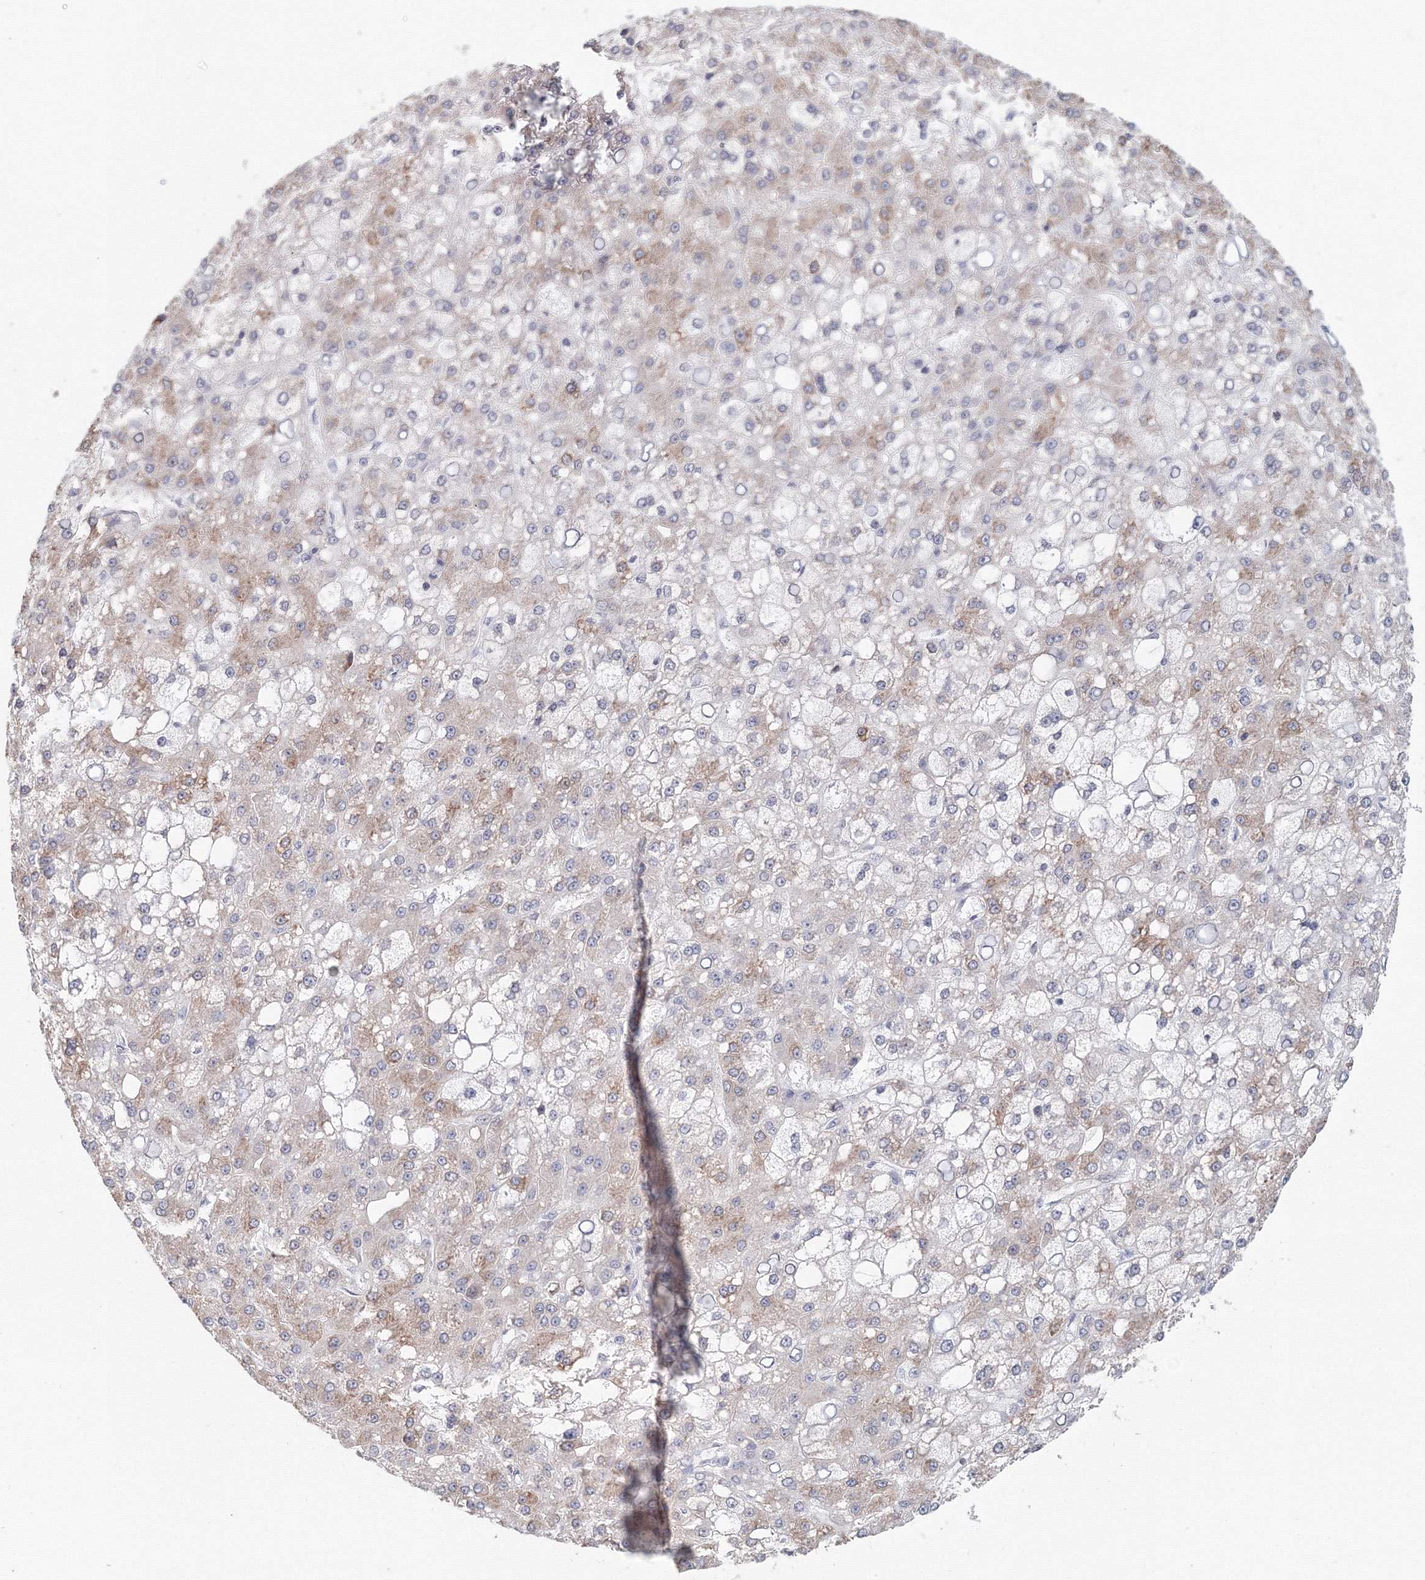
{"staining": {"intensity": "weak", "quantity": "<25%", "location": "cytoplasmic/membranous"}, "tissue": "liver cancer", "cell_type": "Tumor cells", "image_type": "cancer", "snomed": [{"axis": "morphology", "description": "Carcinoma, Hepatocellular, NOS"}, {"axis": "topography", "description": "Liver"}], "caption": "There is no significant positivity in tumor cells of liver hepatocellular carcinoma.", "gene": "SLC7A7", "patient": {"sex": "male", "age": 67}}